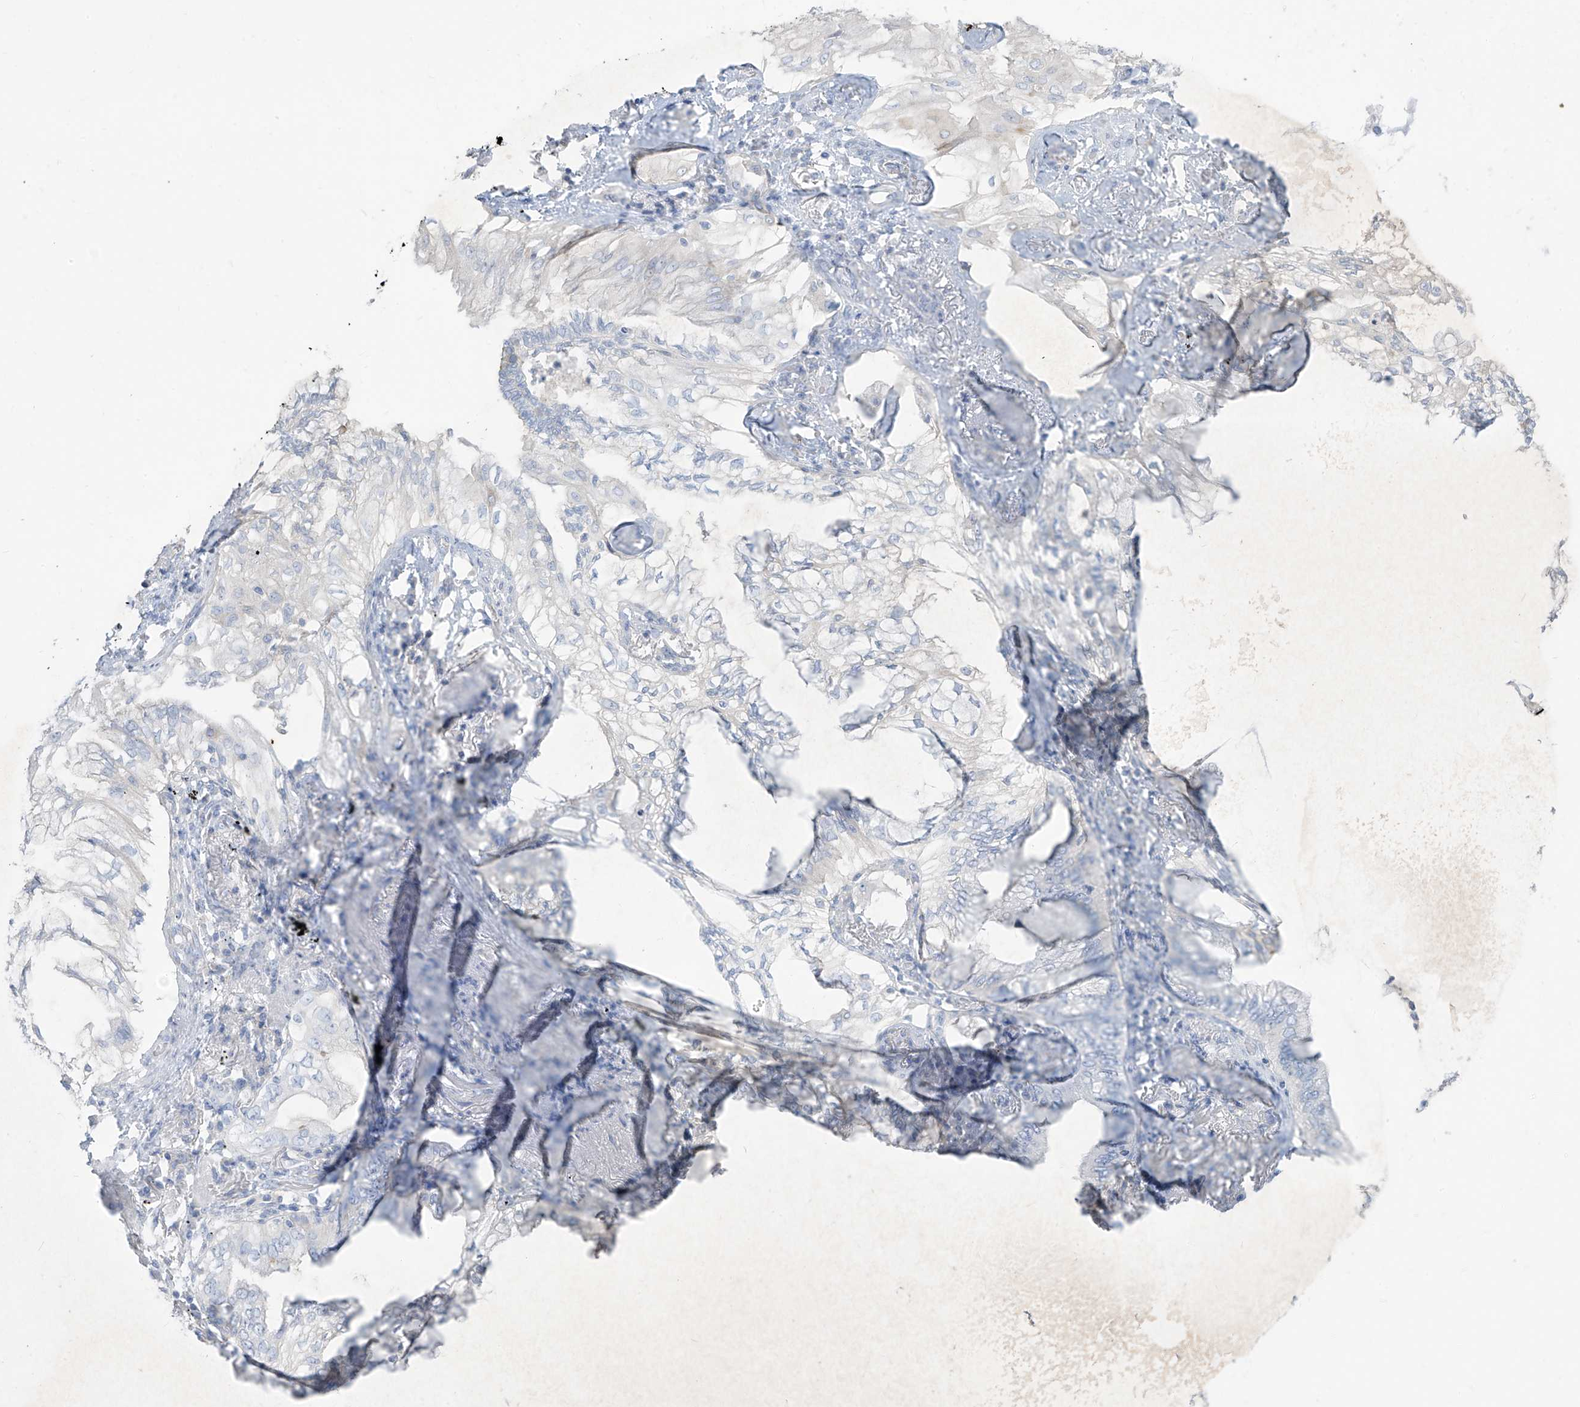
{"staining": {"intensity": "negative", "quantity": "none", "location": "none"}, "tissue": "lung cancer", "cell_type": "Tumor cells", "image_type": "cancer", "snomed": [{"axis": "morphology", "description": "Adenocarcinoma, NOS"}, {"axis": "topography", "description": "Lung"}], "caption": "This image is of lung adenocarcinoma stained with immunohistochemistry to label a protein in brown with the nuclei are counter-stained blue. There is no positivity in tumor cells.", "gene": "ARHGEF40", "patient": {"sex": "female", "age": 70}}